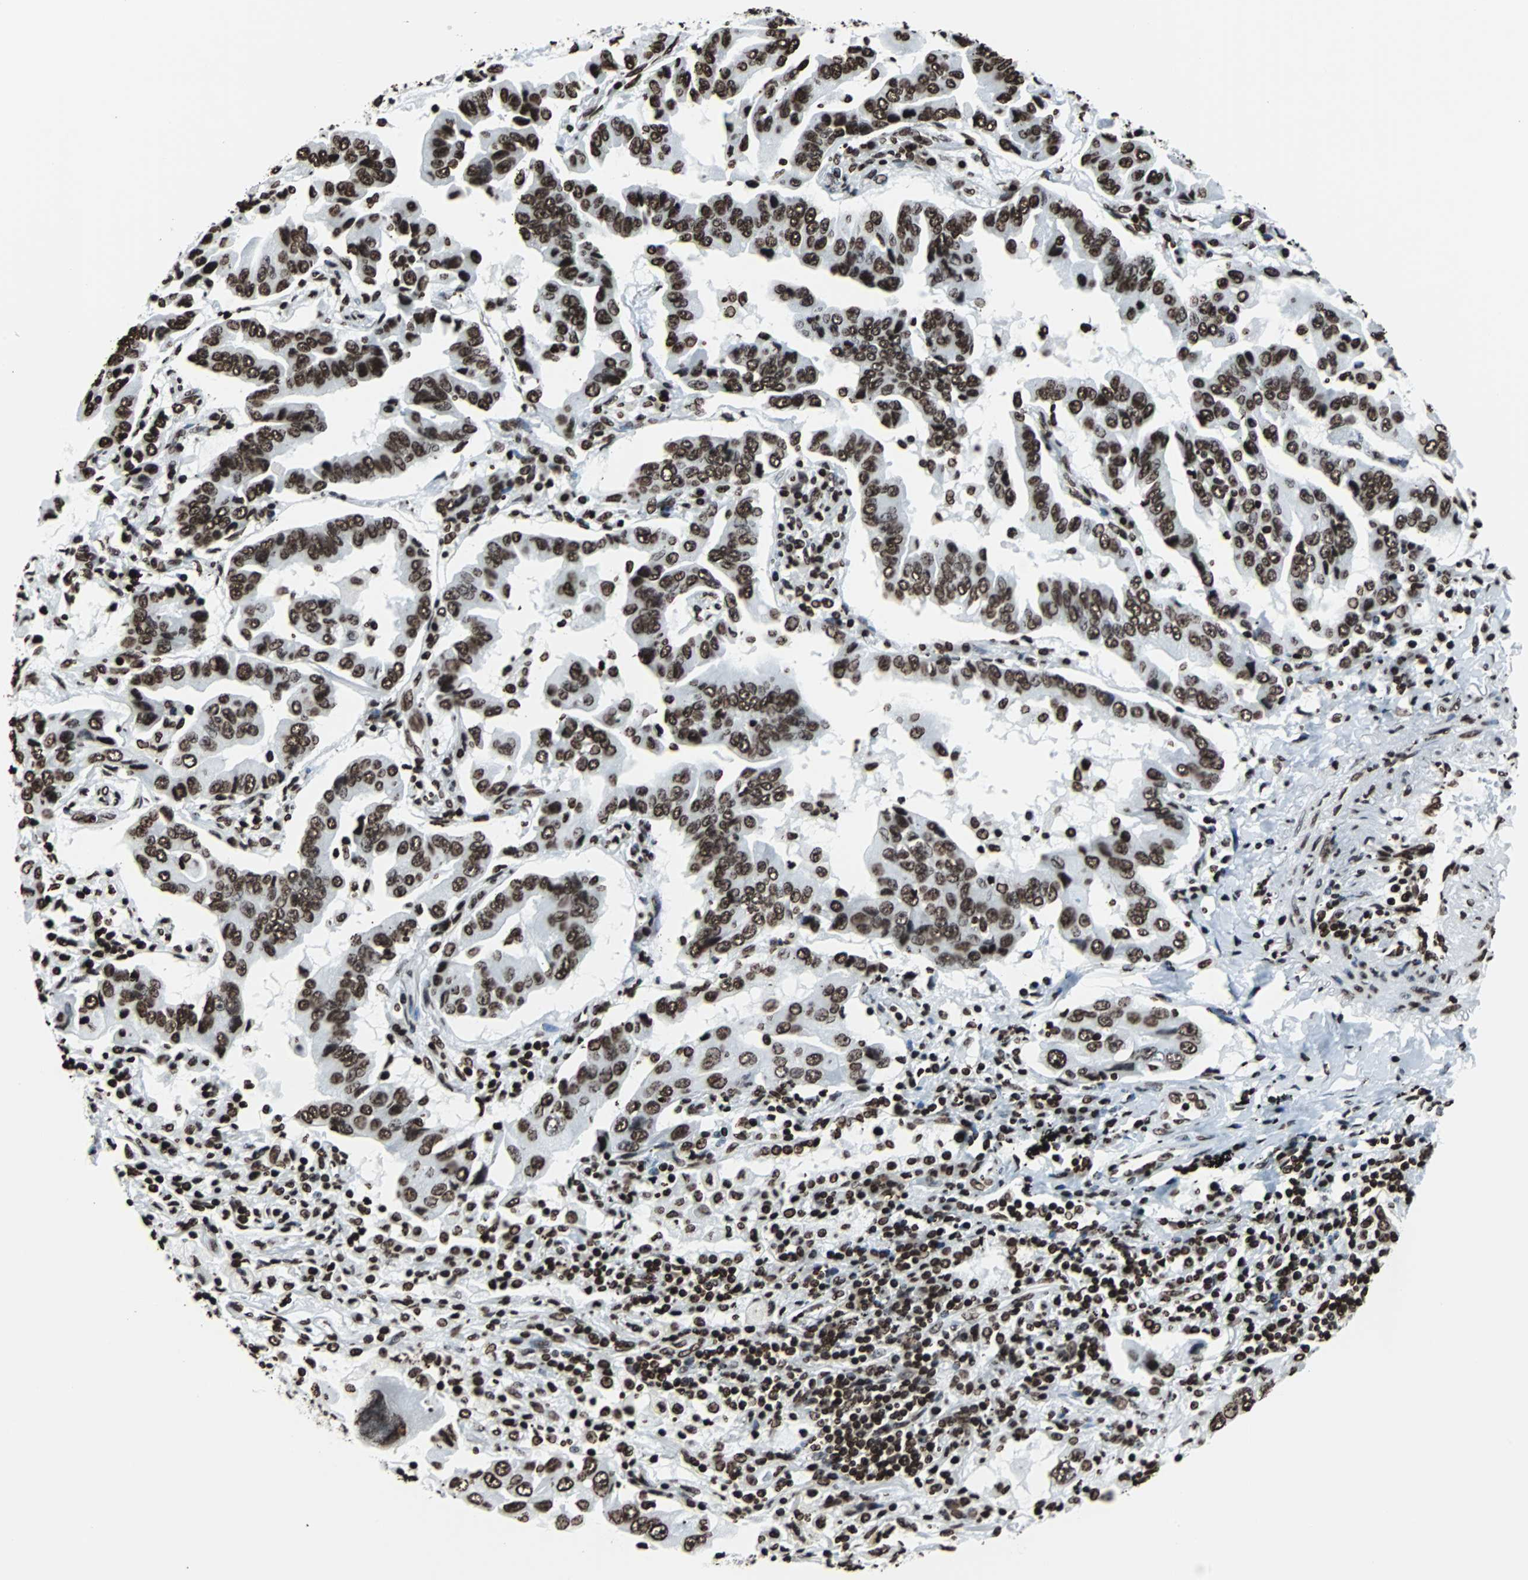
{"staining": {"intensity": "strong", "quantity": ">75%", "location": "nuclear"}, "tissue": "lung cancer", "cell_type": "Tumor cells", "image_type": "cancer", "snomed": [{"axis": "morphology", "description": "Adenocarcinoma, NOS"}, {"axis": "topography", "description": "Lung"}], "caption": "This histopathology image demonstrates IHC staining of adenocarcinoma (lung), with high strong nuclear positivity in approximately >75% of tumor cells.", "gene": "H2BC18", "patient": {"sex": "female", "age": 65}}